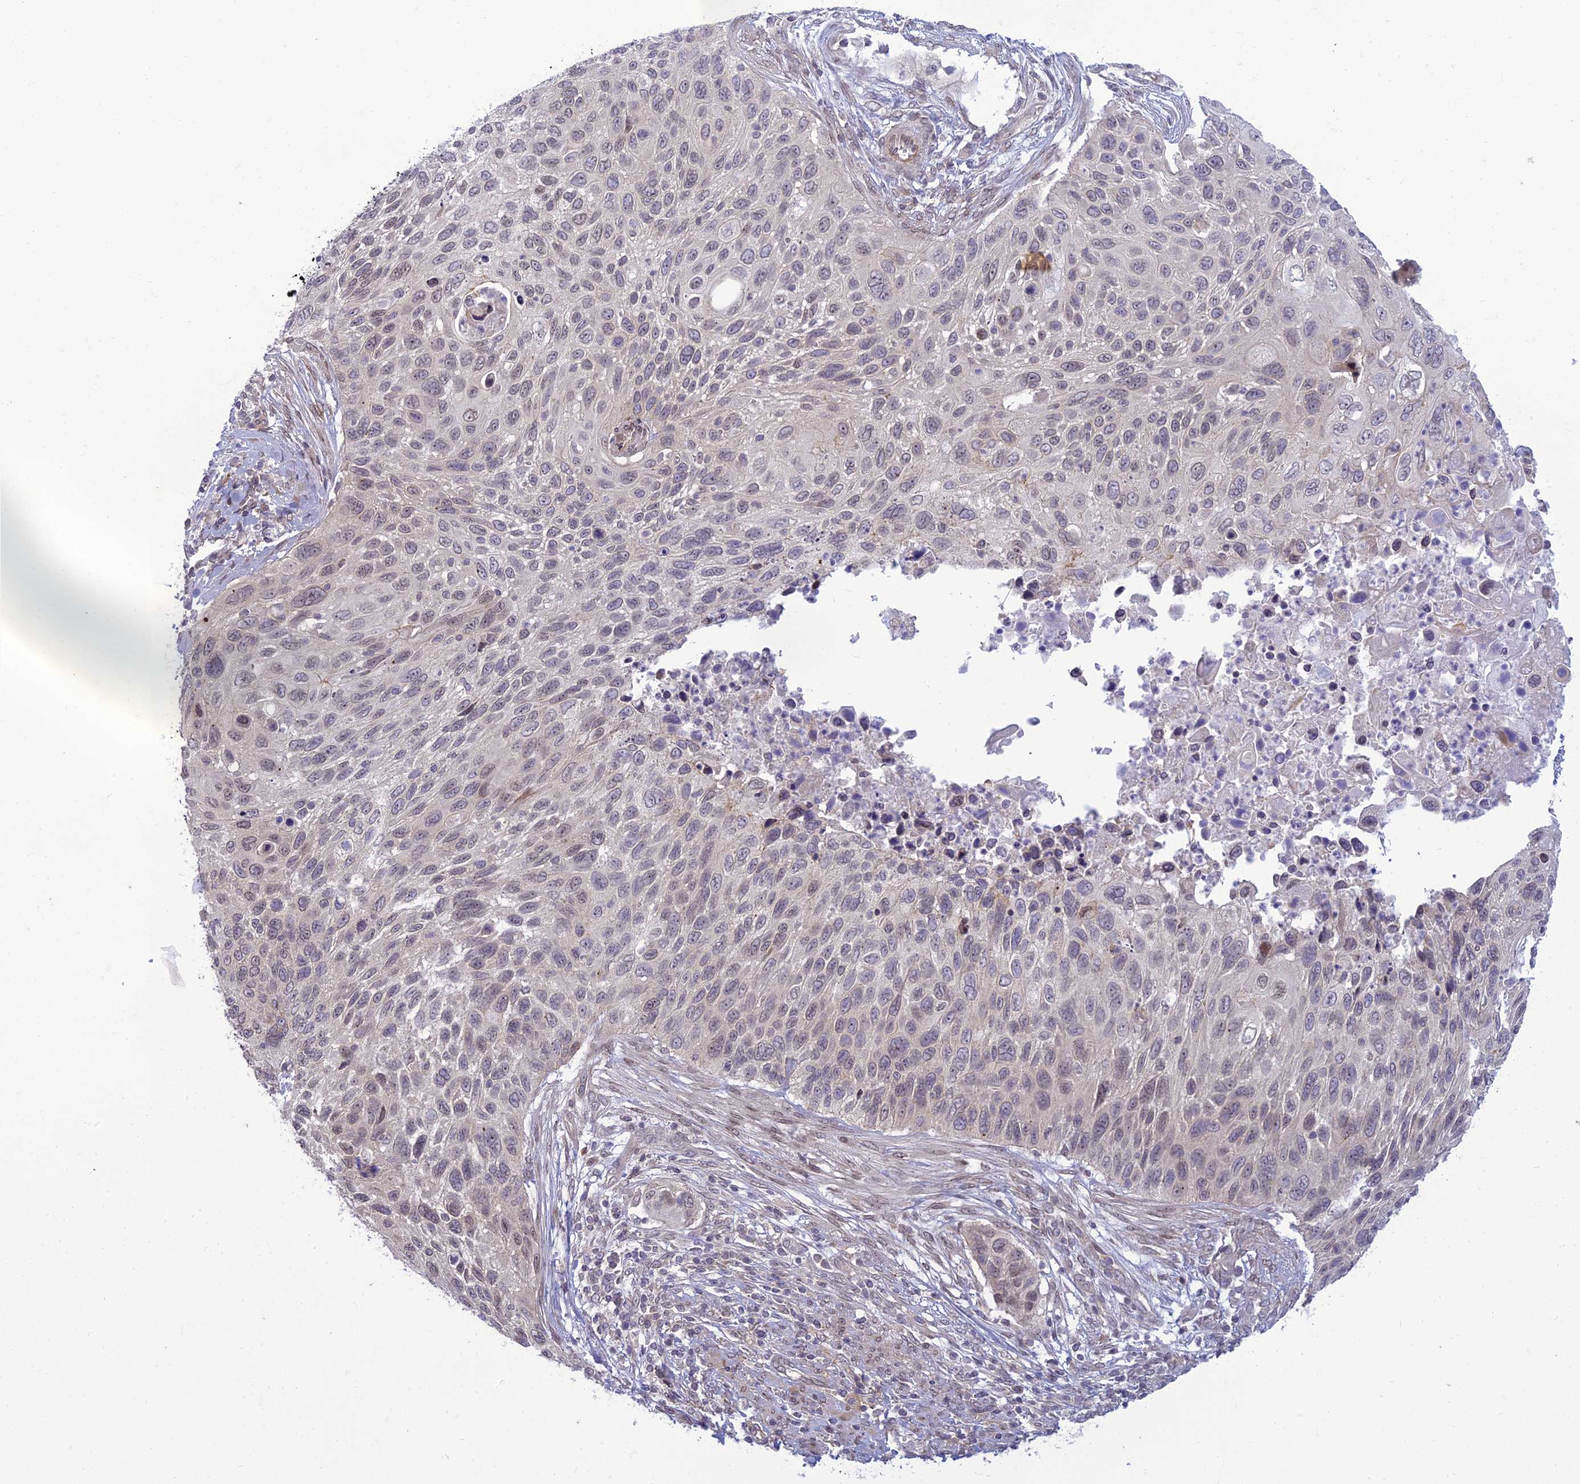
{"staining": {"intensity": "weak", "quantity": "<25%", "location": "nuclear"}, "tissue": "cervical cancer", "cell_type": "Tumor cells", "image_type": "cancer", "snomed": [{"axis": "morphology", "description": "Squamous cell carcinoma, NOS"}, {"axis": "topography", "description": "Cervix"}], "caption": "Image shows no protein positivity in tumor cells of squamous cell carcinoma (cervical) tissue.", "gene": "DTX2", "patient": {"sex": "female", "age": 70}}